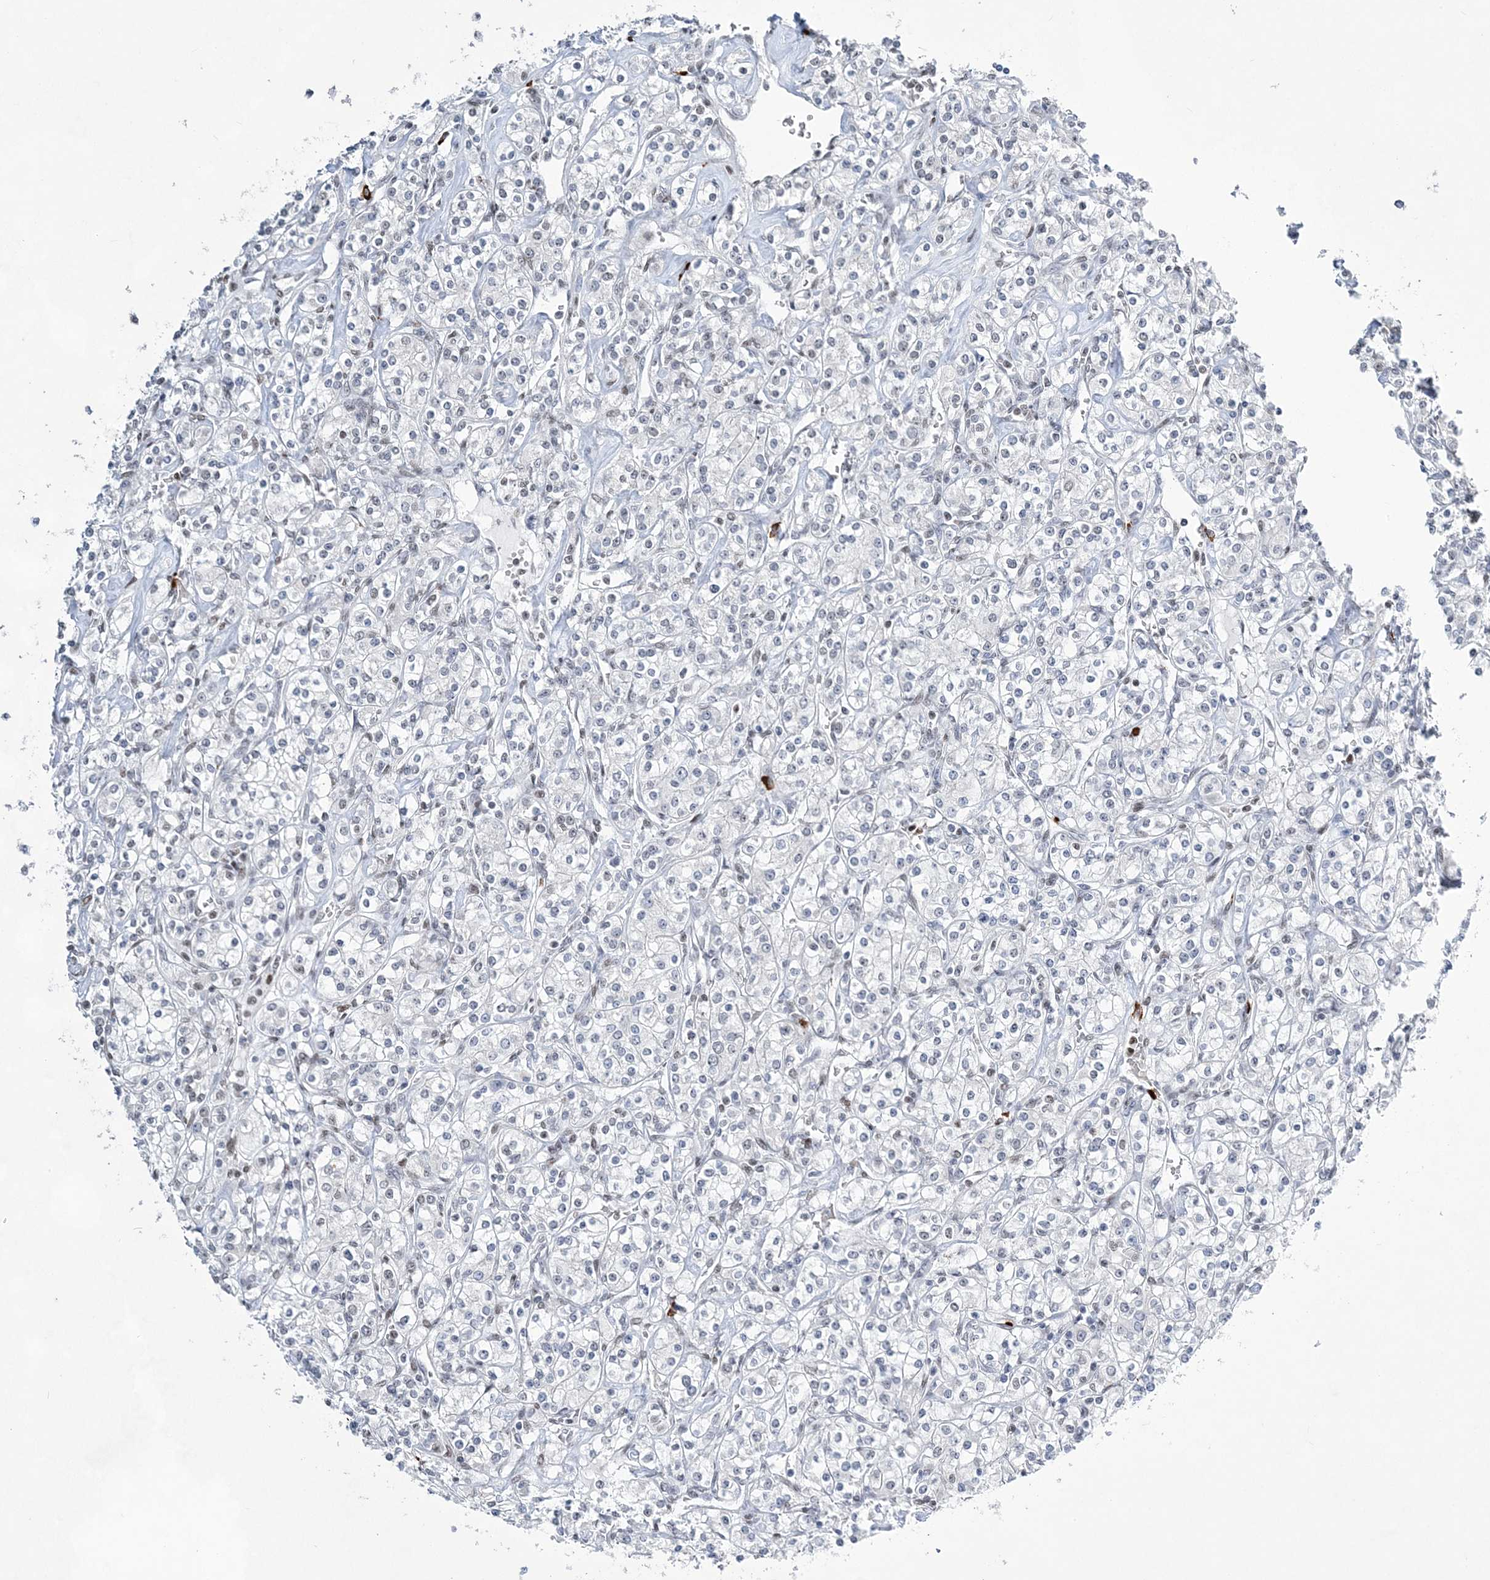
{"staining": {"intensity": "negative", "quantity": "none", "location": "none"}, "tissue": "renal cancer", "cell_type": "Tumor cells", "image_type": "cancer", "snomed": [{"axis": "morphology", "description": "Adenocarcinoma, NOS"}, {"axis": "topography", "description": "Kidney"}], "caption": "High power microscopy micrograph of an immunohistochemistry photomicrograph of renal cancer (adenocarcinoma), revealing no significant staining in tumor cells. (DAB immunohistochemistry with hematoxylin counter stain).", "gene": "ZBTB7A", "patient": {"sex": "male", "age": 77}}